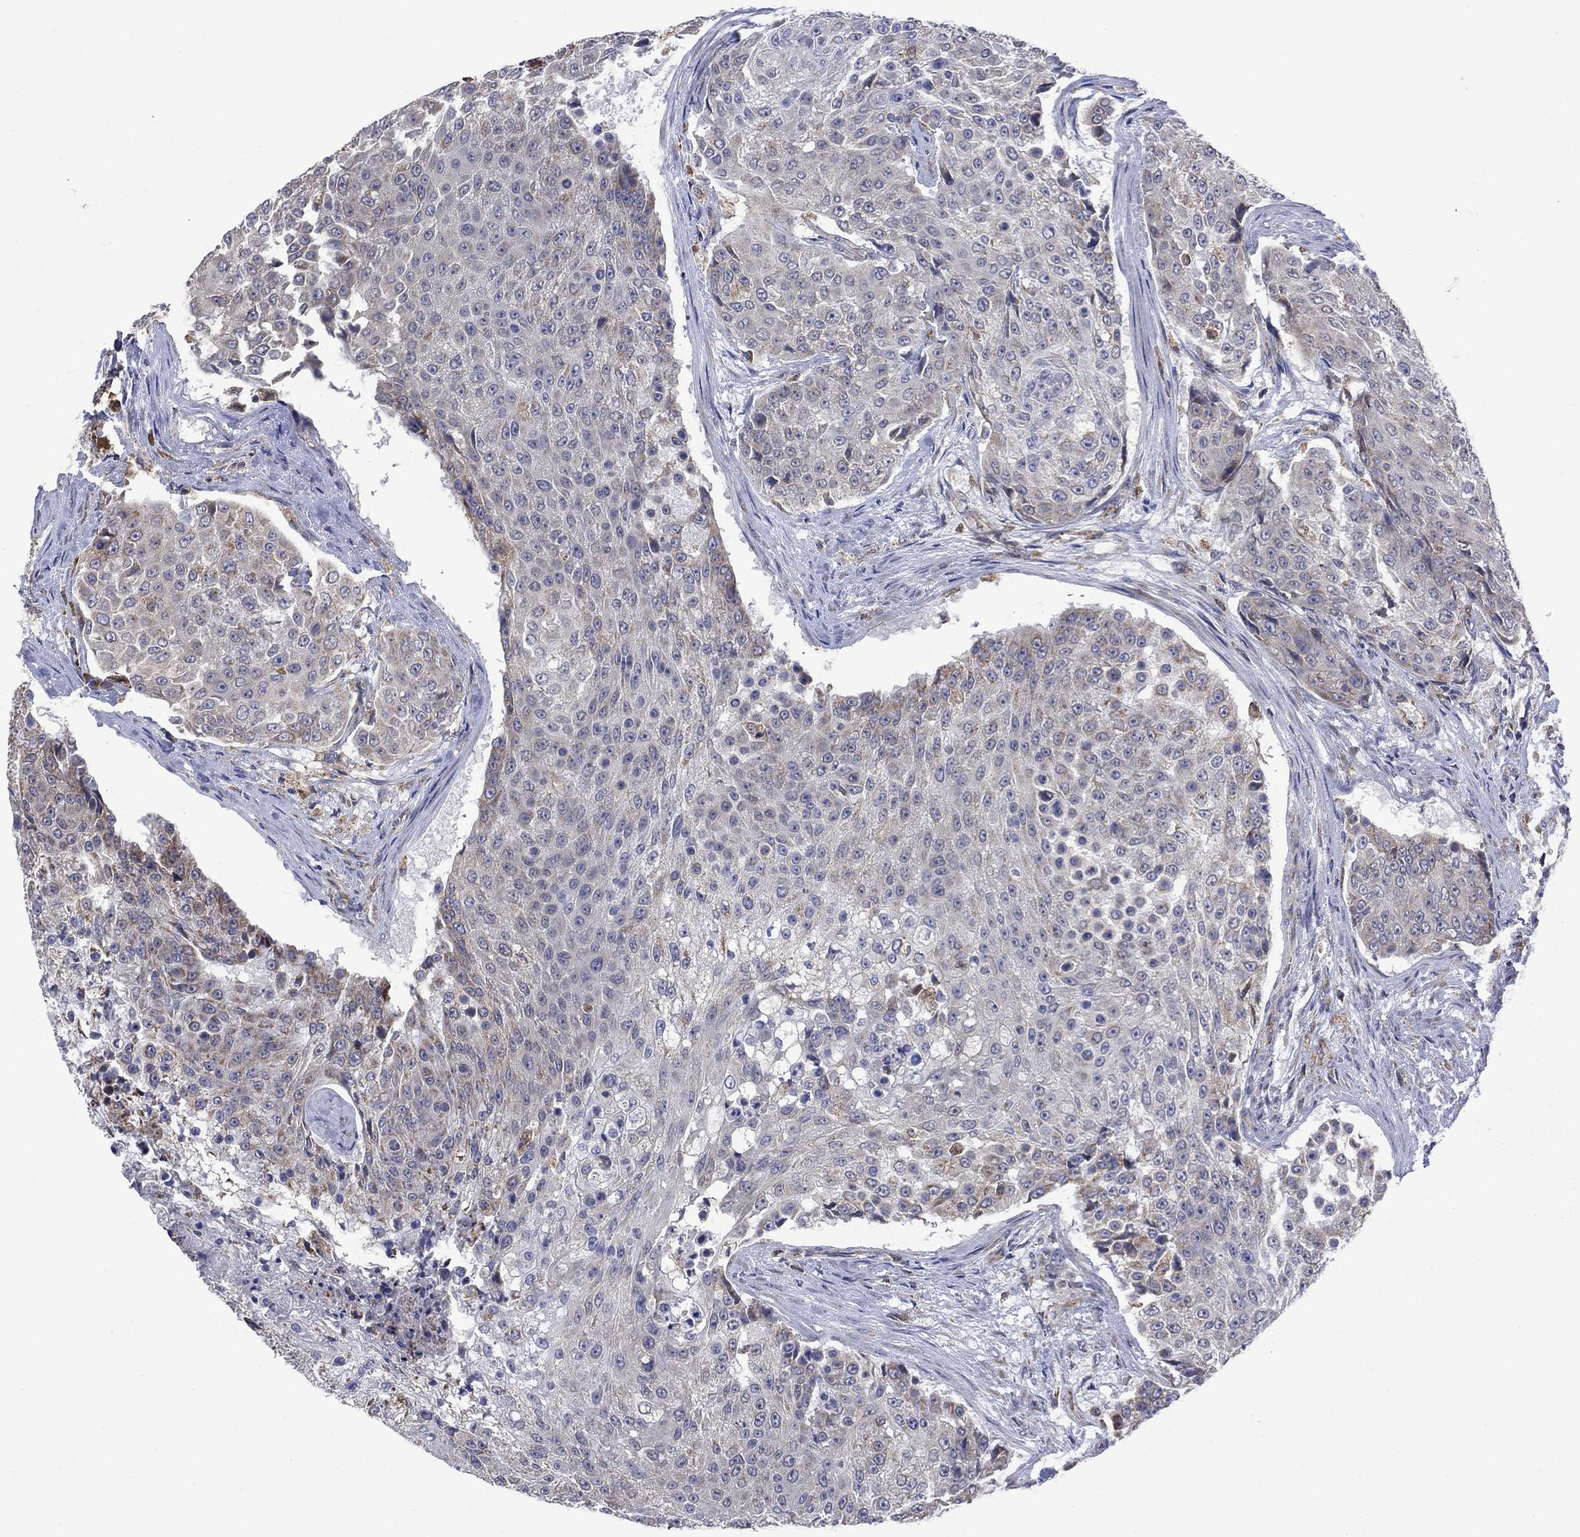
{"staining": {"intensity": "negative", "quantity": "none", "location": "none"}, "tissue": "urothelial cancer", "cell_type": "Tumor cells", "image_type": "cancer", "snomed": [{"axis": "morphology", "description": "Urothelial carcinoma, High grade"}, {"axis": "topography", "description": "Urinary bladder"}], "caption": "Immunohistochemistry (IHC) of urothelial cancer displays no positivity in tumor cells. The staining is performed using DAB (3,3'-diaminobenzidine) brown chromogen with nuclei counter-stained in using hematoxylin.", "gene": "FURIN", "patient": {"sex": "female", "age": 63}}